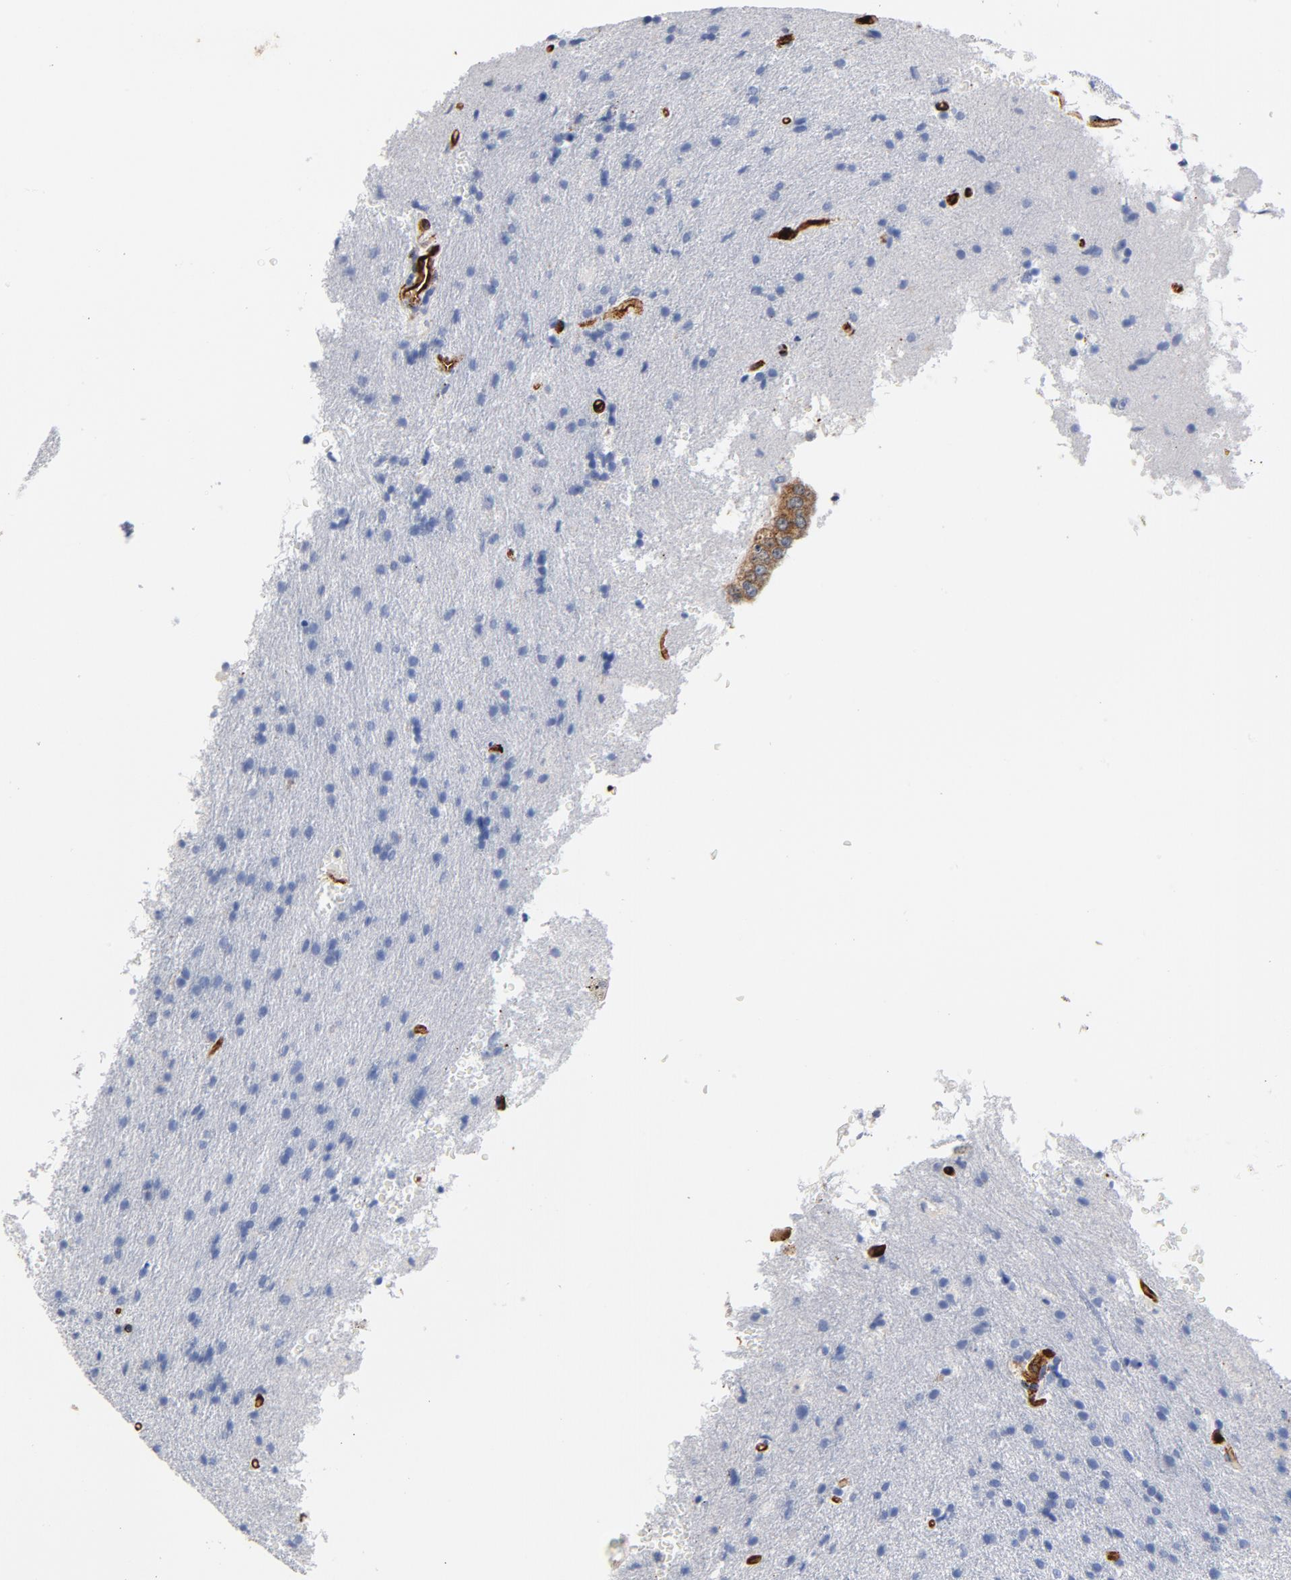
{"staining": {"intensity": "negative", "quantity": "none", "location": "none"}, "tissue": "glioma", "cell_type": "Tumor cells", "image_type": "cancer", "snomed": [{"axis": "morphology", "description": "Glioma, malignant, High grade"}, {"axis": "topography", "description": "Brain"}], "caption": "Tumor cells are negative for brown protein staining in malignant glioma (high-grade).", "gene": "SERPINH1", "patient": {"sex": "male", "age": 33}}